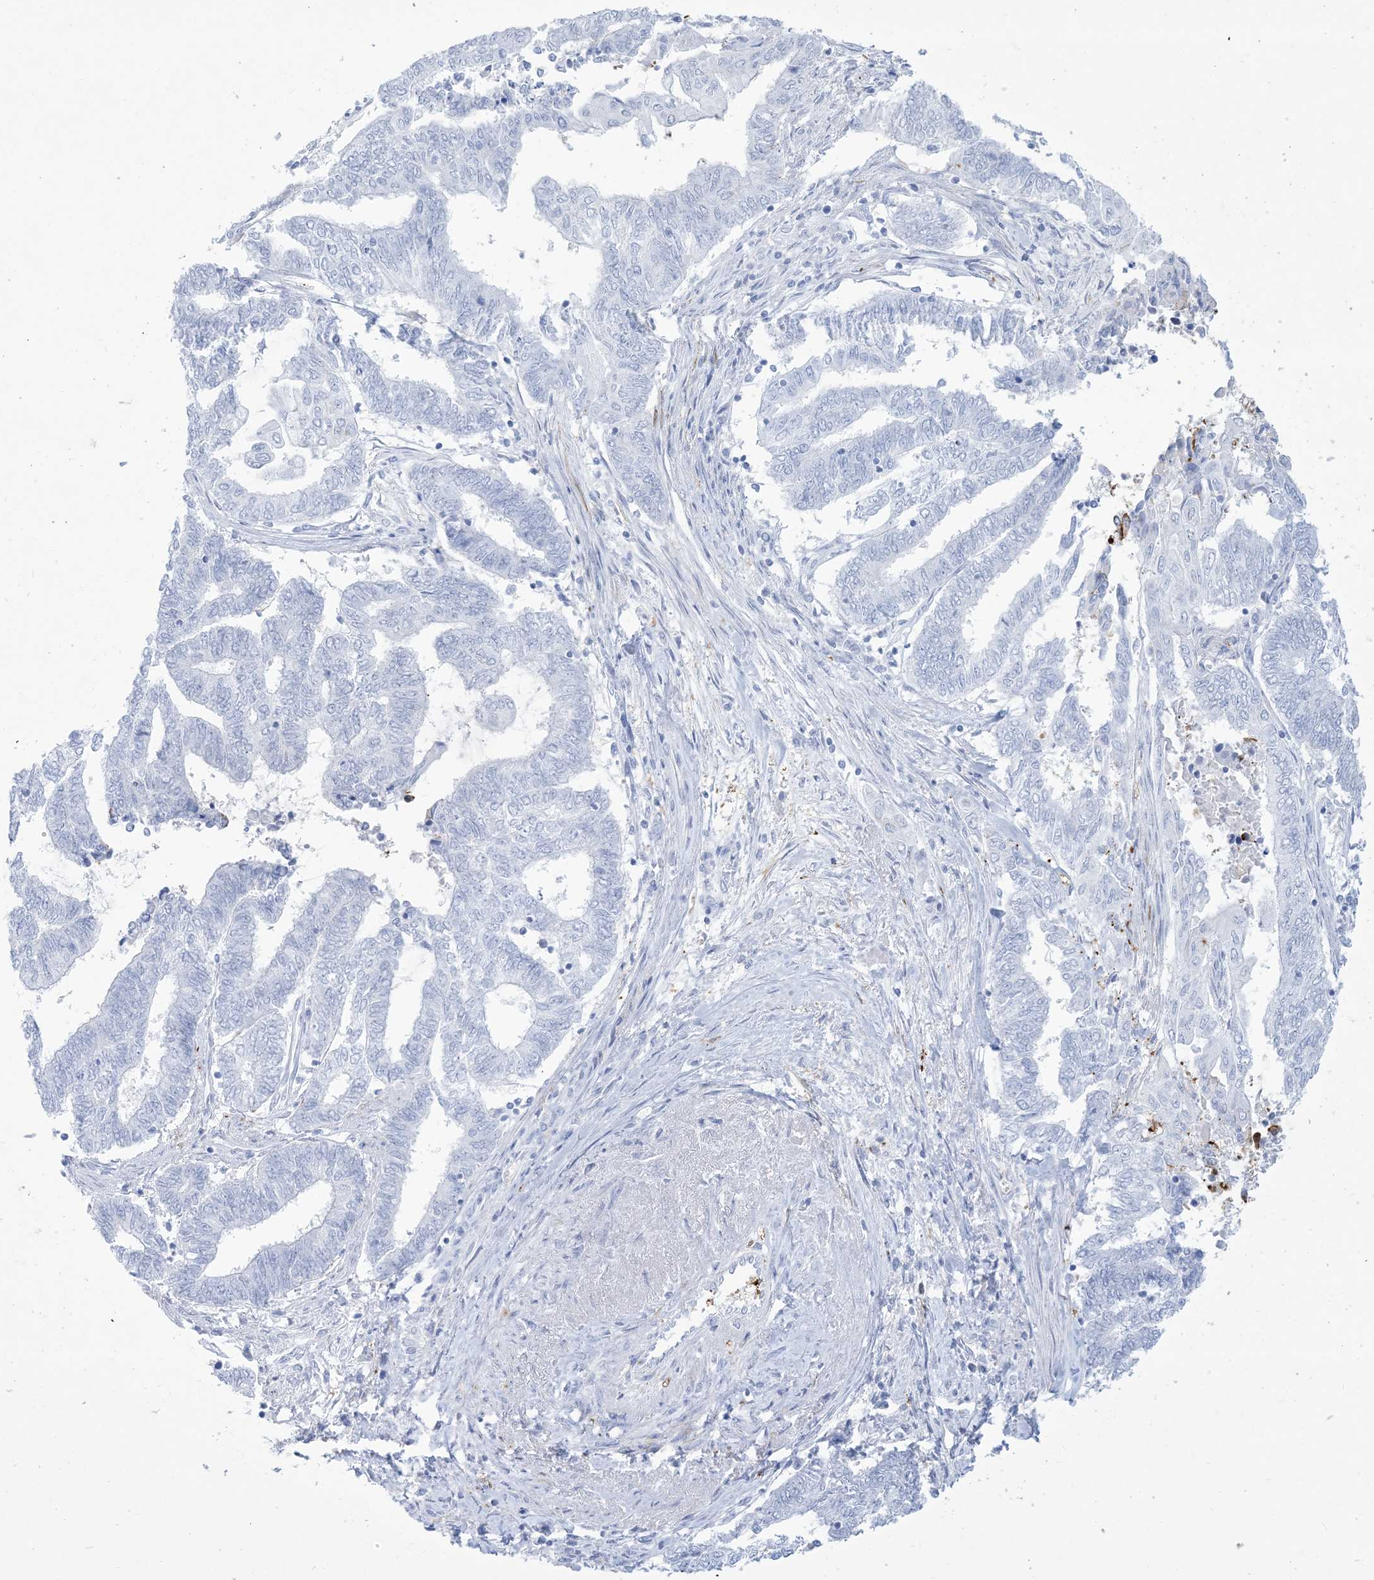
{"staining": {"intensity": "negative", "quantity": "none", "location": "none"}, "tissue": "endometrial cancer", "cell_type": "Tumor cells", "image_type": "cancer", "snomed": [{"axis": "morphology", "description": "Adenocarcinoma, NOS"}, {"axis": "topography", "description": "Uterus"}, {"axis": "topography", "description": "Endometrium"}], "caption": "DAB immunohistochemical staining of endometrial cancer exhibits no significant positivity in tumor cells.", "gene": "B3GNT7", "patient": {"sex": "female", "age": 70}}